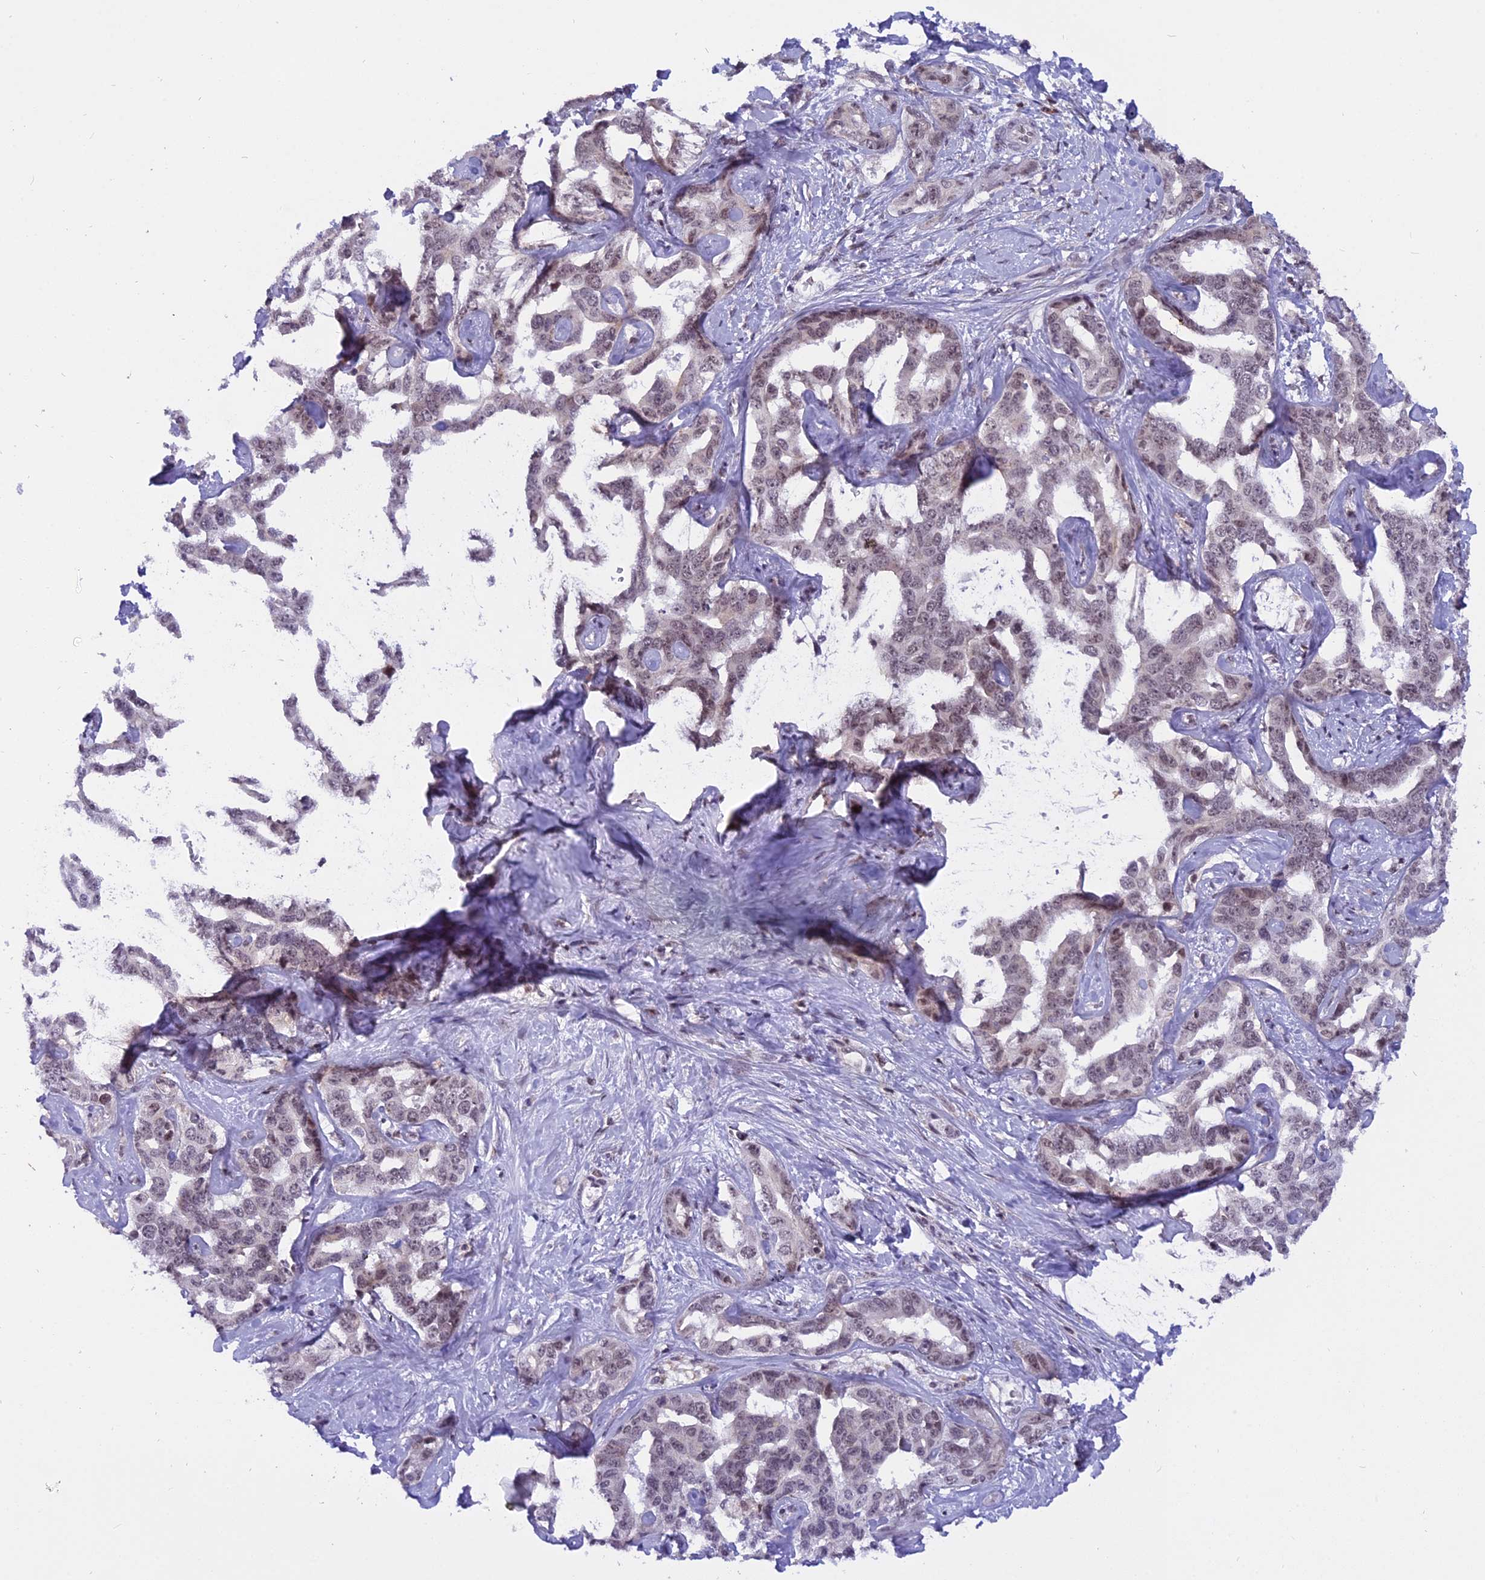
{"staining": {"intensity": "weak", "quantity": "25%-75%", "location": "nuclear"}, "tissue": "liver cancer", "cell_type": "Tumor cells", "image_type": "cancer", "snomed": [{"axis": "morphology", "description": "Cholangiocarcinoma"}, {"axis": "topography", "description": "Liver"}], "caption": "A brown stain shows weak nuclear expression of a protein in human liver cancer (cholangiocarcinoma) tumor cells.", "gene": "TADA3", "patient": {"sex": "male", "age": 59}}